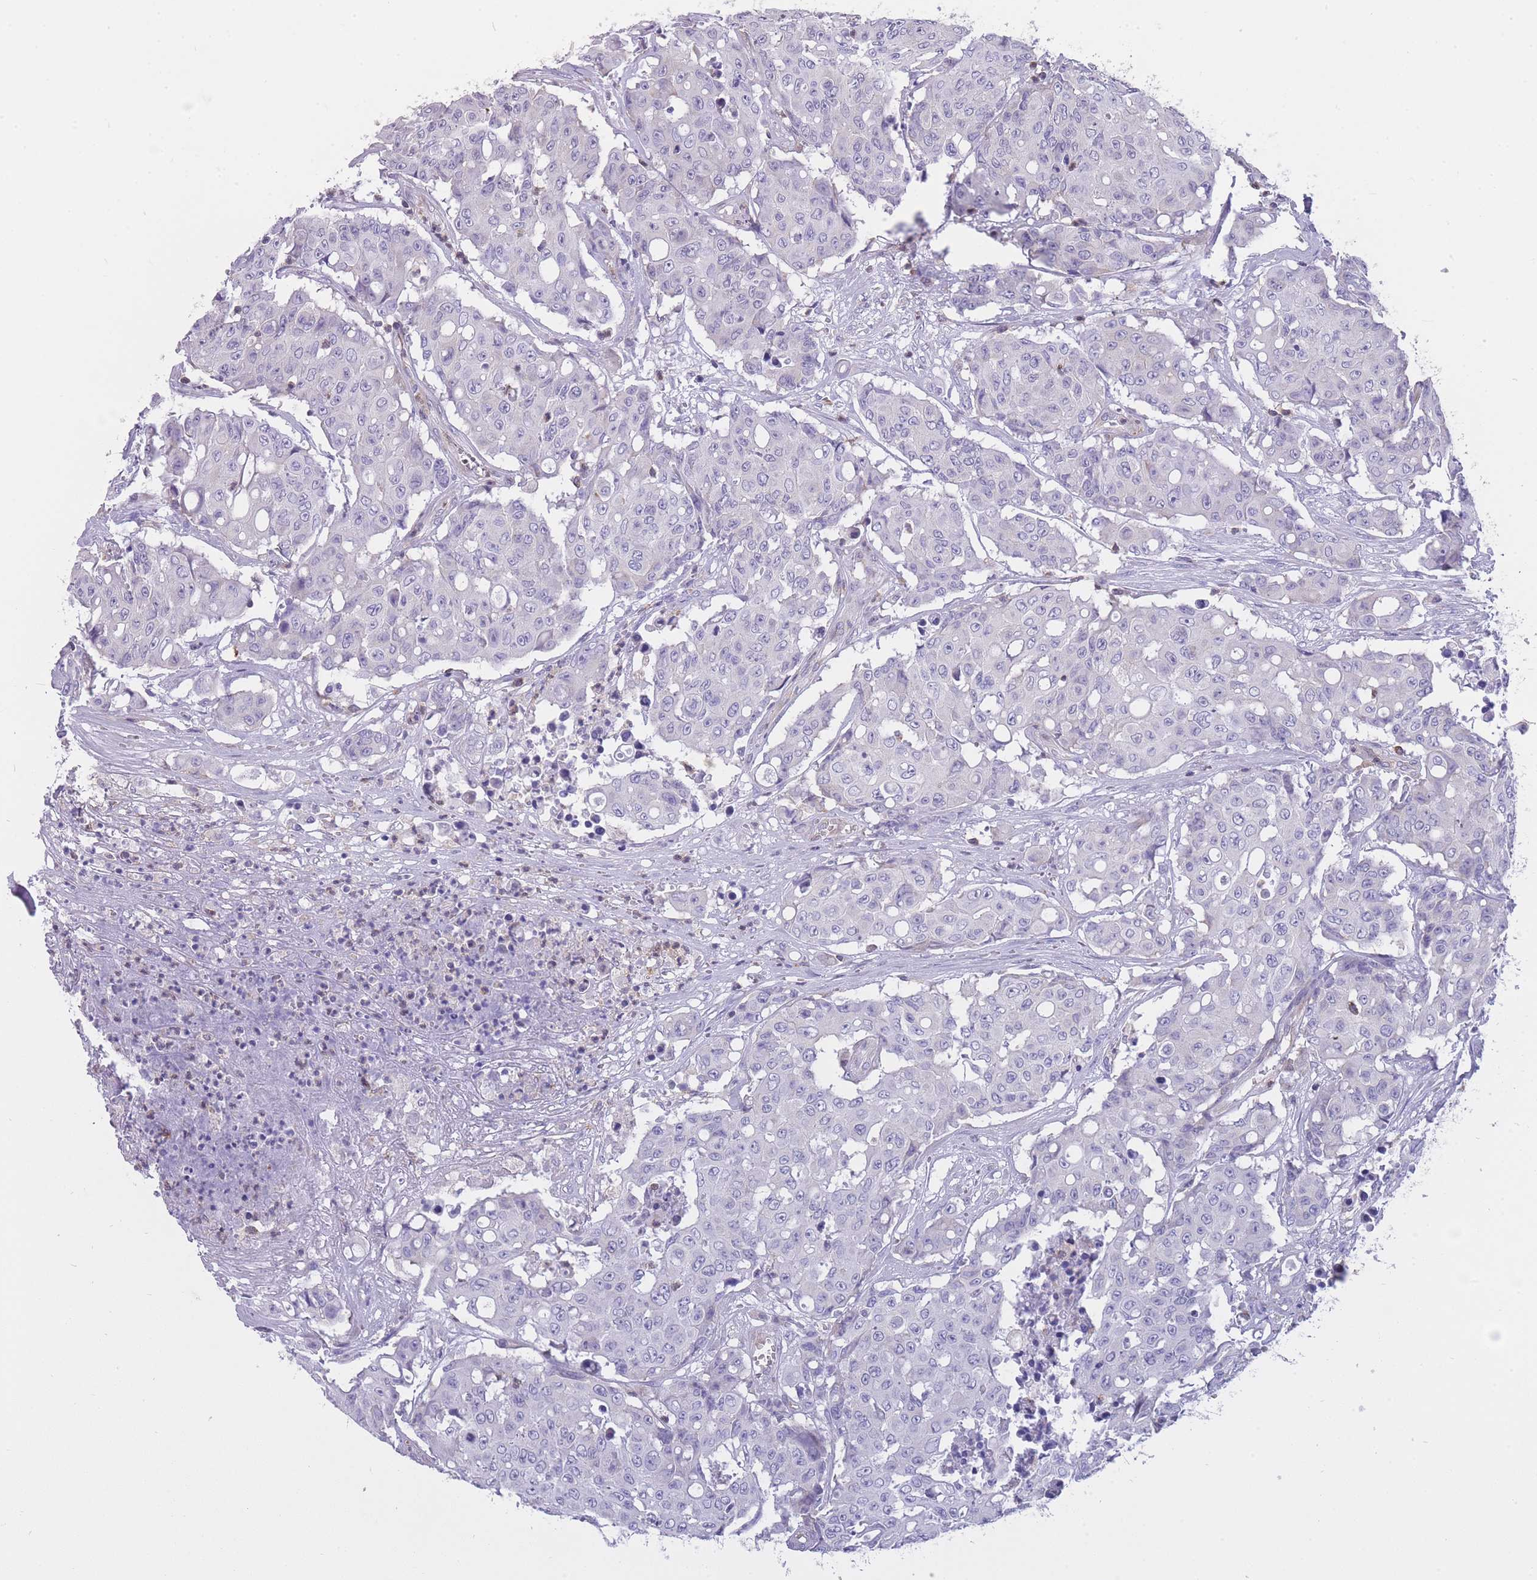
{"staining": {"intensity": "negative", "quantity": "none", "location": "none"}, "tissue": "colorectal cancer", "cell_type": "Tumor cells", "image_type": "cancer", "snomed": [{"axis": "morphology", "description": "Adenocarcinoma, NOS"}, {"axis": "topography", "description": "Colon"}], "caption": "Protein analysis of colorectal cancer (adenocarcinoma) shows no significant staining in tumor cells.", "gene": "ZNF662", "patient": {"sex": "male", "age": 51}}